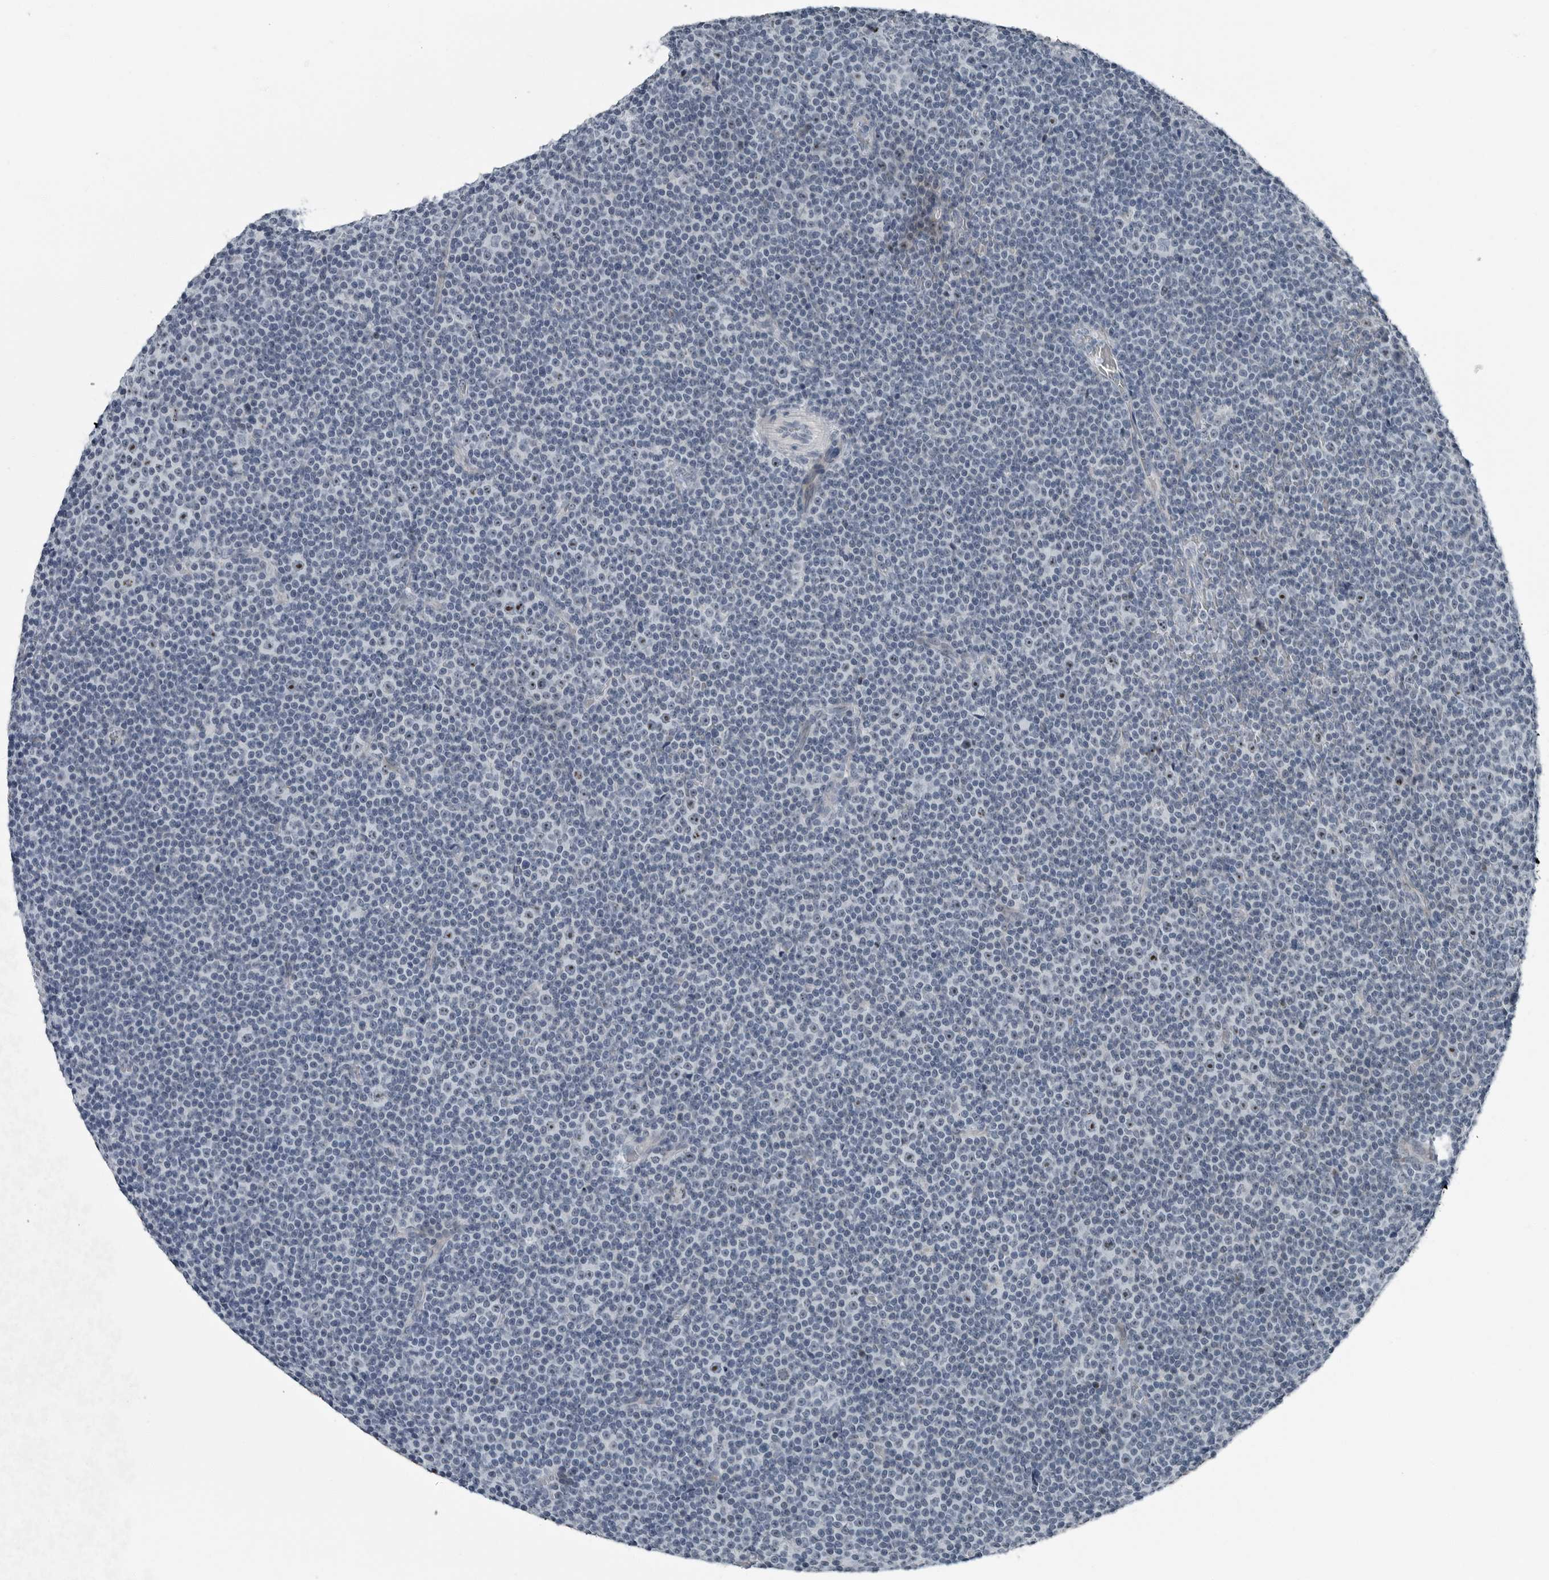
{"staining": {"intensity": "moderate", "quantity": "<25%", "location": "nuclear"}, "tissue": "lymphoma", "cell_type": "Tumor cells", "image_type": "cancer", "snomed": [{"axis": "morphology", "description": "Malignant lymphoma, non-Hodgkin's type, Low grade"}, {"axis": "topography", "description": "Lymph node"}], "caption": "Human lymphoma stained with a protein marker shows moderate staining in tumor cells.", "gene": "PDCD11", "patient": {"sex": "female", "age": 67}}